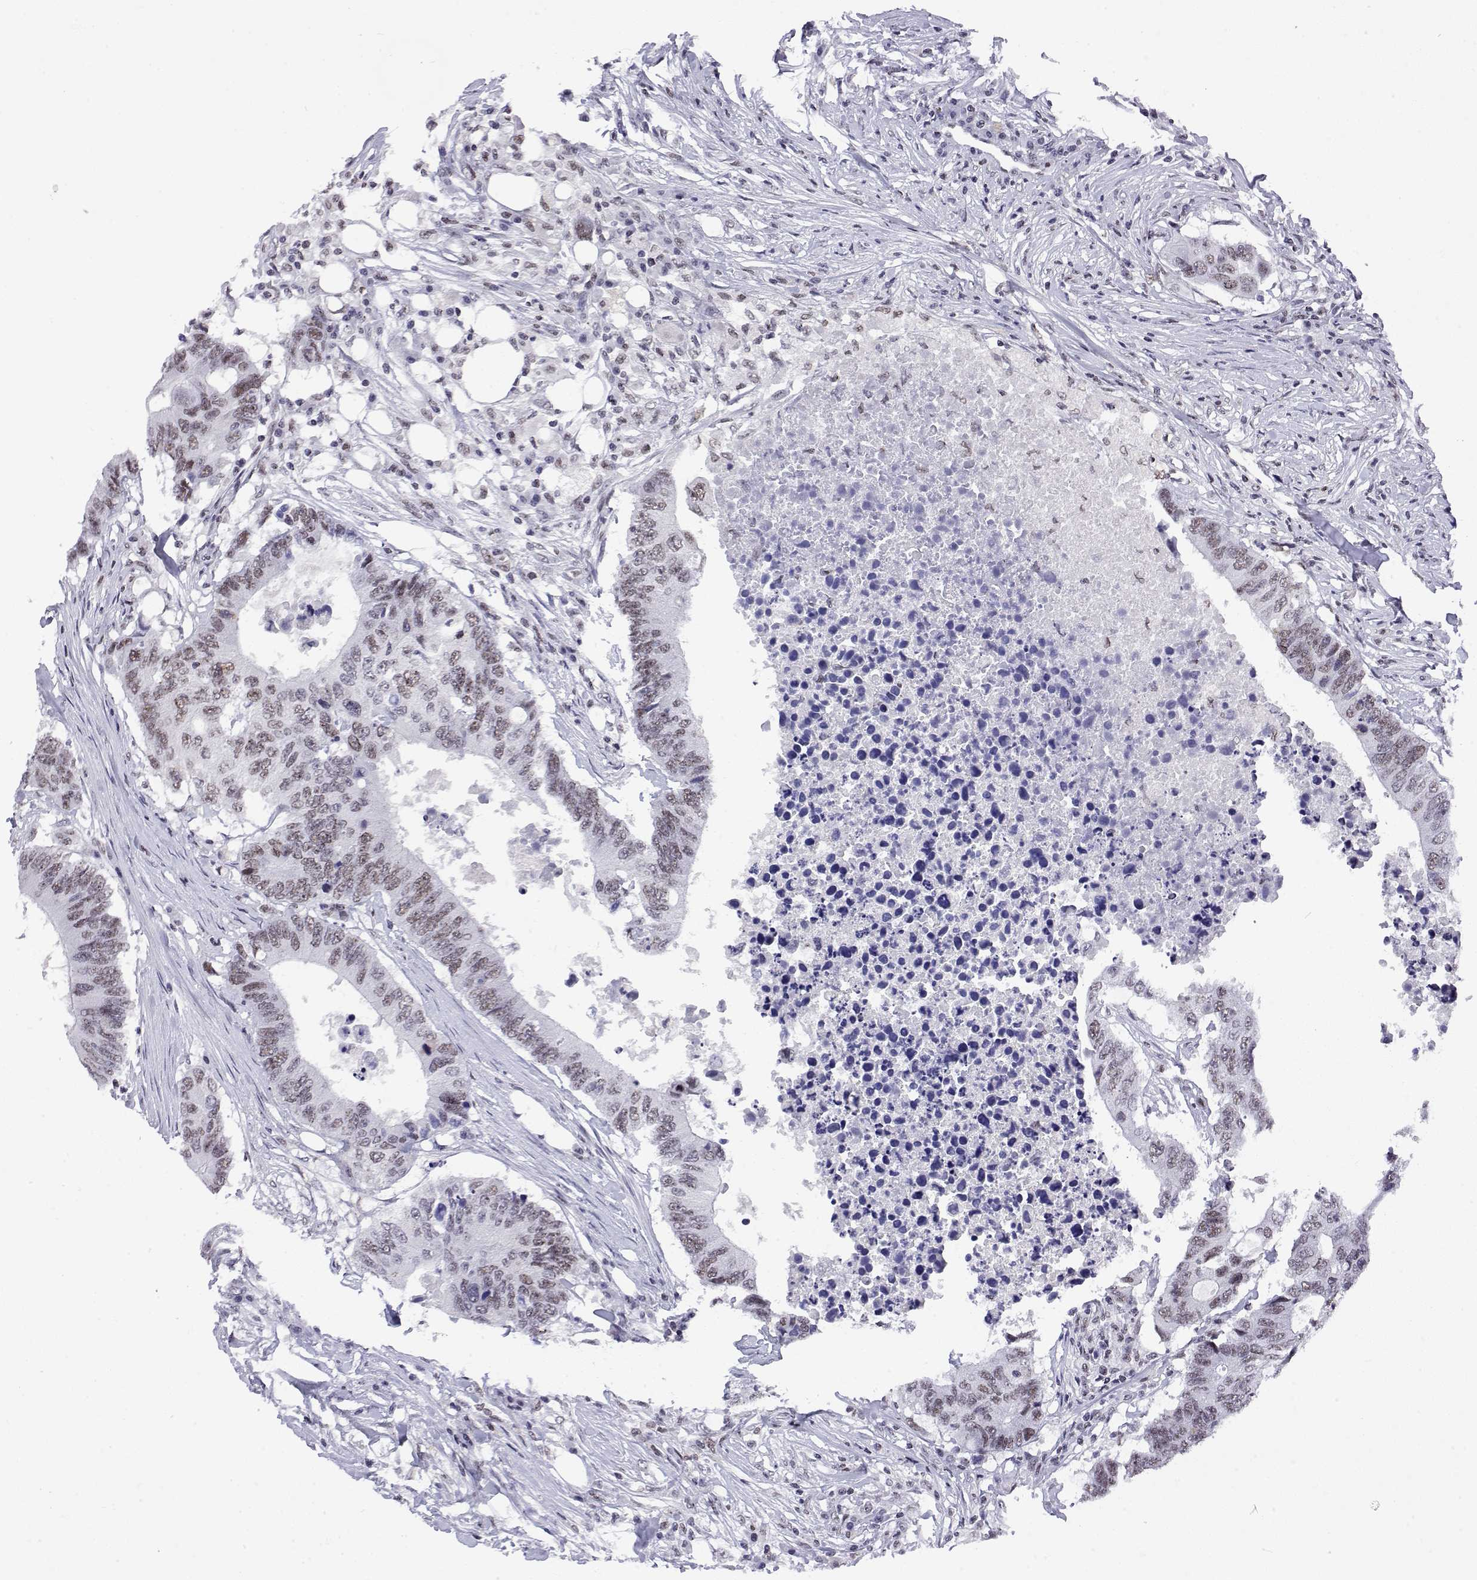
{"staining": {"intensity": "weak", "quantity": "25%-75%", "location": "nuclear"}, "tissue": "colorectal cancer", "cell_type": "Tumor cells", "image_type": "cancer", "snomed": [{"axis": "morphology", "description": "Adenocarcinoma, NOS"}, {"axis": "topography", "description": "Colon"}], "caption": "Colorectal adenocarcinoma was stained to show a protein in brown. There is low levels of weak nuclear positivity in approximately 25%-75% of tumor cells.", "gene": "POLDIP3", "patient": {"sex": "male", "age": 71}}